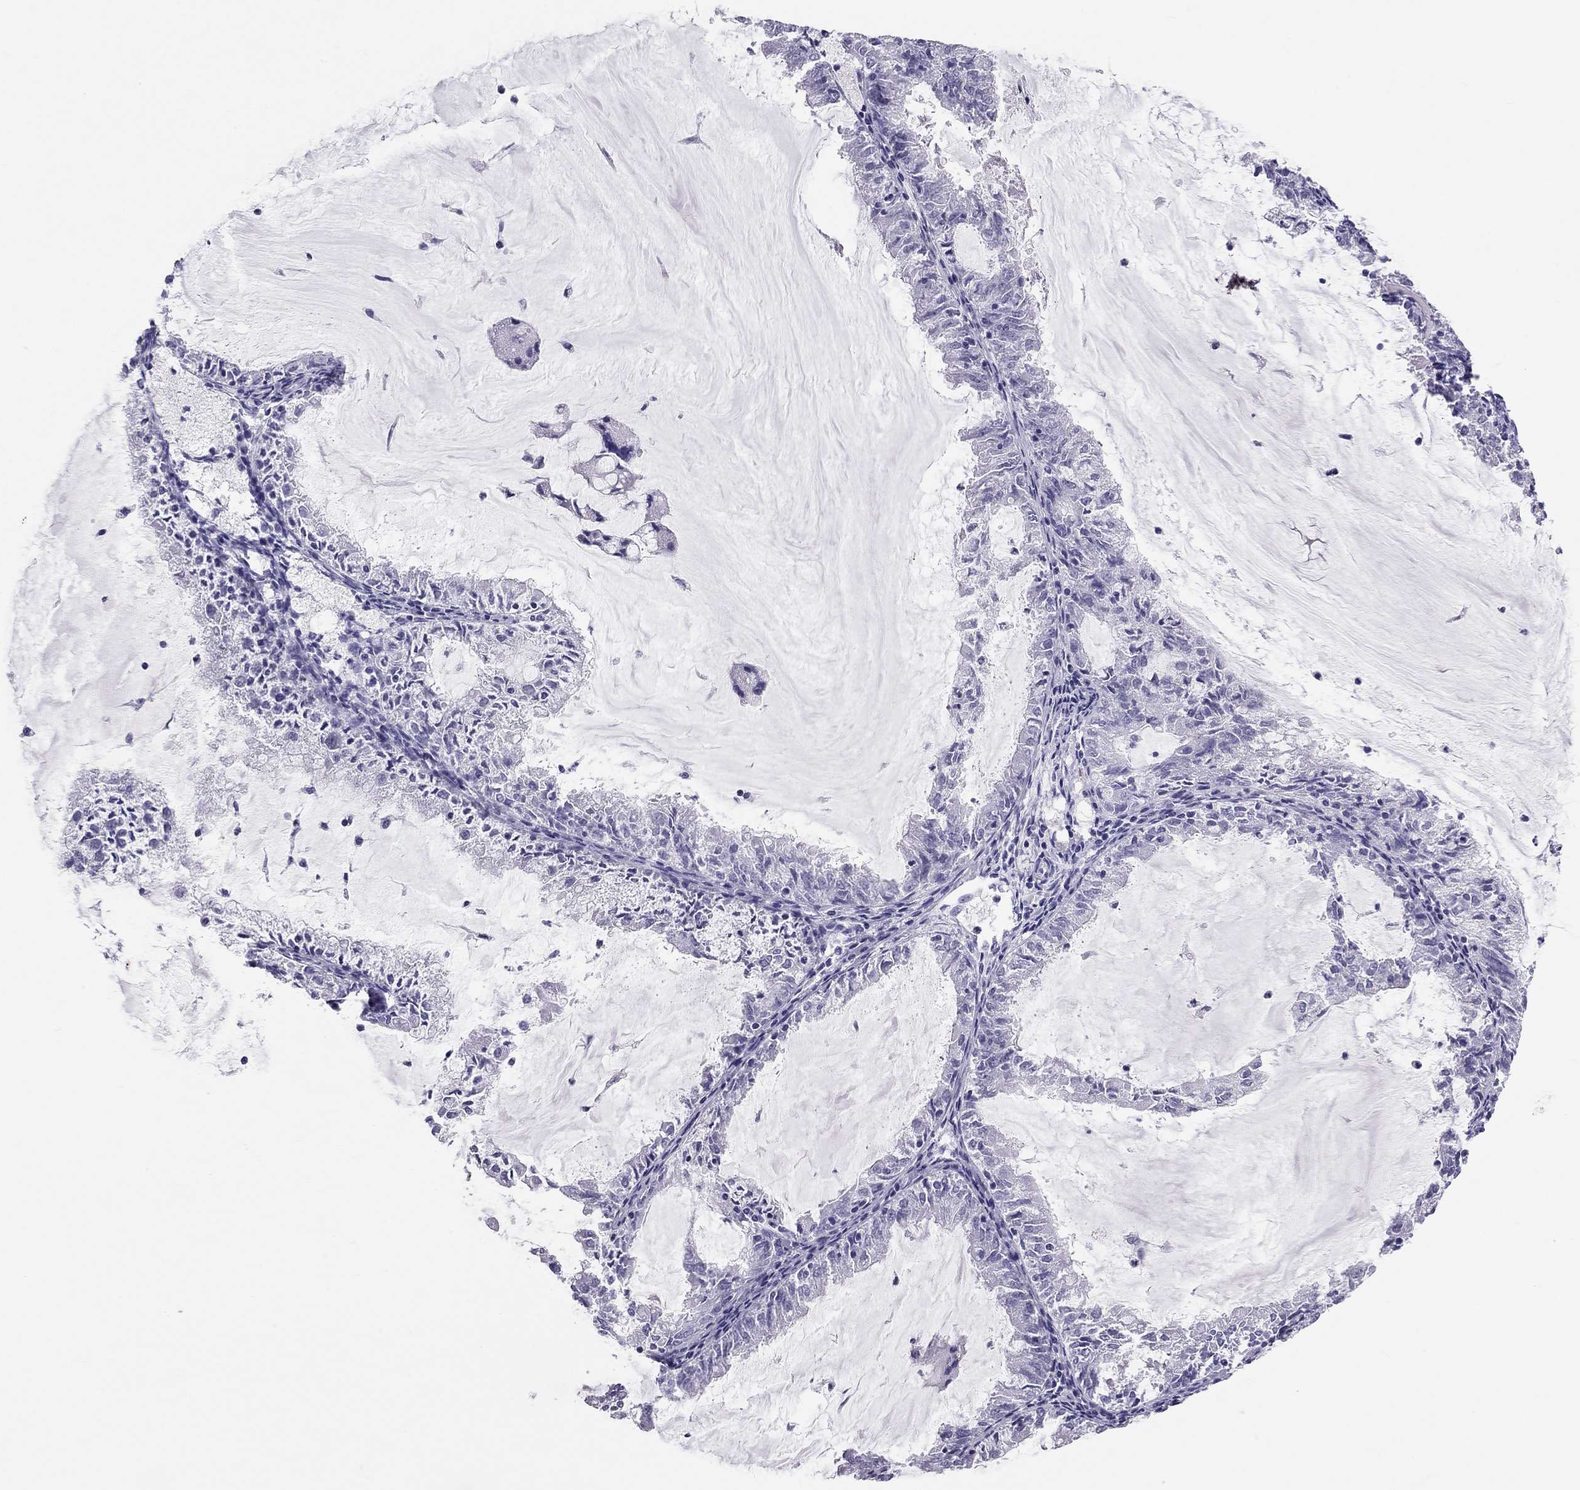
{"staining": {"intensity": "negative", "quantity": "none", "location": "none"}, "tissue": "endometrial cancer", "cell_type": "Tumor cells", "image_type": "cancer", "snomed": [{"axis": "morphology", "description": "Adenocarcinoma, NOS"}, {"axis": "topography", "description": "Endometrium"}], "caption": "The image displays no significant positivity in tumor cells of adenocarcinoma (endometrial).", "gene": "TRPM3", "patient": {"sex": "female", "age": 57}}